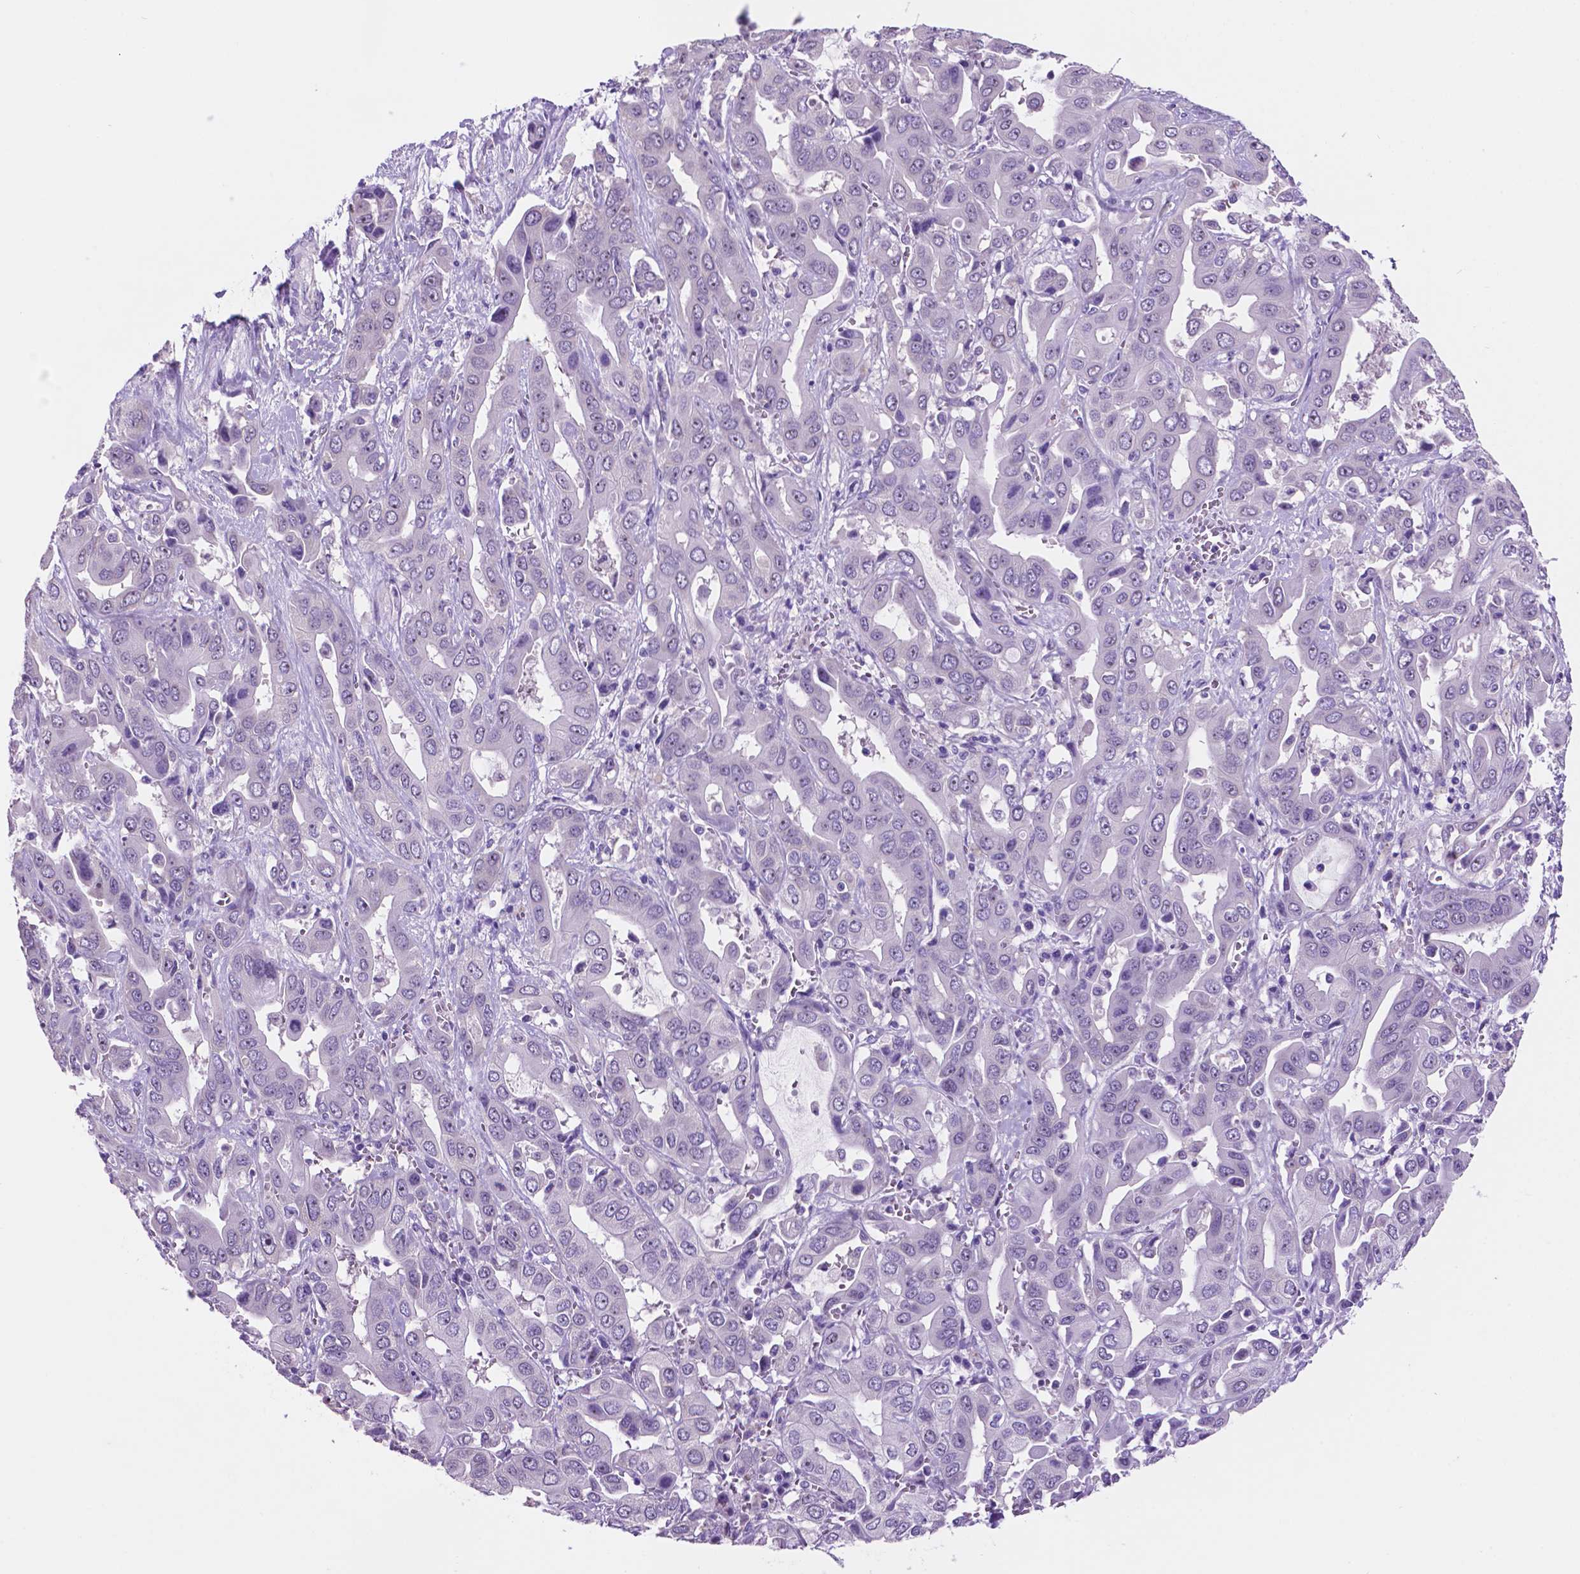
{"staining": {"intensity": "negative", "quantity": "none", "location": "none"}, "tissue": "liver cancer", "cell_type": "Tumor cells", "image_type": "cancer", "snomed": [{"axis": "morphology", "description": "Cholangiocarcinoma"}, {"axis": "topography", "description": "Liver"}], "caption": "The photomicrograph shows no staining of tumor cells in liver cancer (cholangiocarcinoma).", "gene": "SPDYA", "patient": {"sex": "female", "age": 52}}